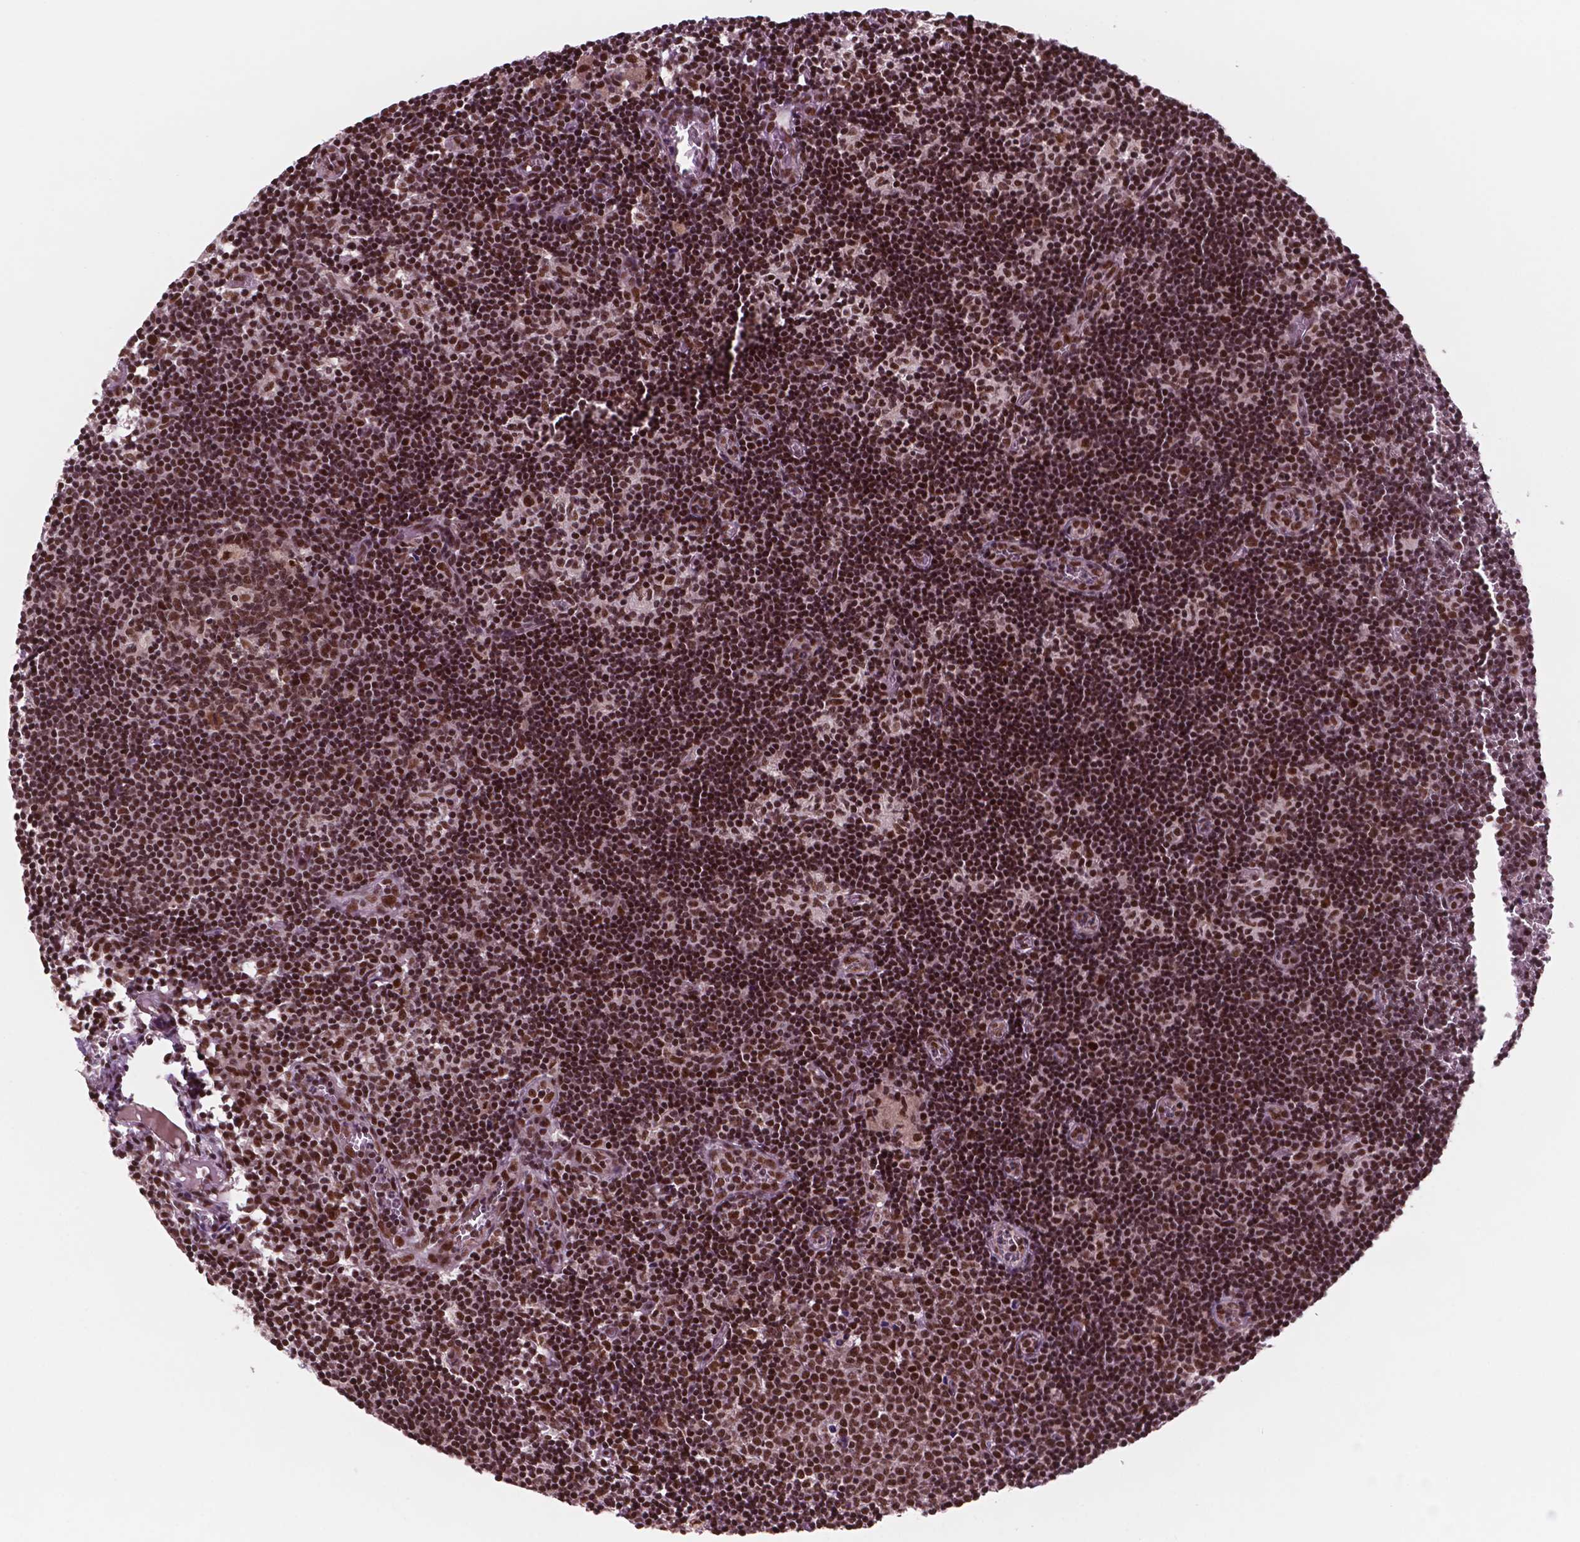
{"staining": {"intensity": "strong", "quantity": ">75%", "location": "nuclear"}, "tissue": "lymph node", "cell_type": "Germinal center cells", "image_type": "normal", "snomed": [{"axis": "morphology", "description": "Normal tissue, NOS"}, {"axis": "topography", "description": "Lymph node"}], "caption": "IHC of unremarkable lymph node shows high levels of strong nuclear positivity in approximately >75% of germinal center cells.", "gene": "POLR2E", "patient": {"sex": "female", "age": 52}}